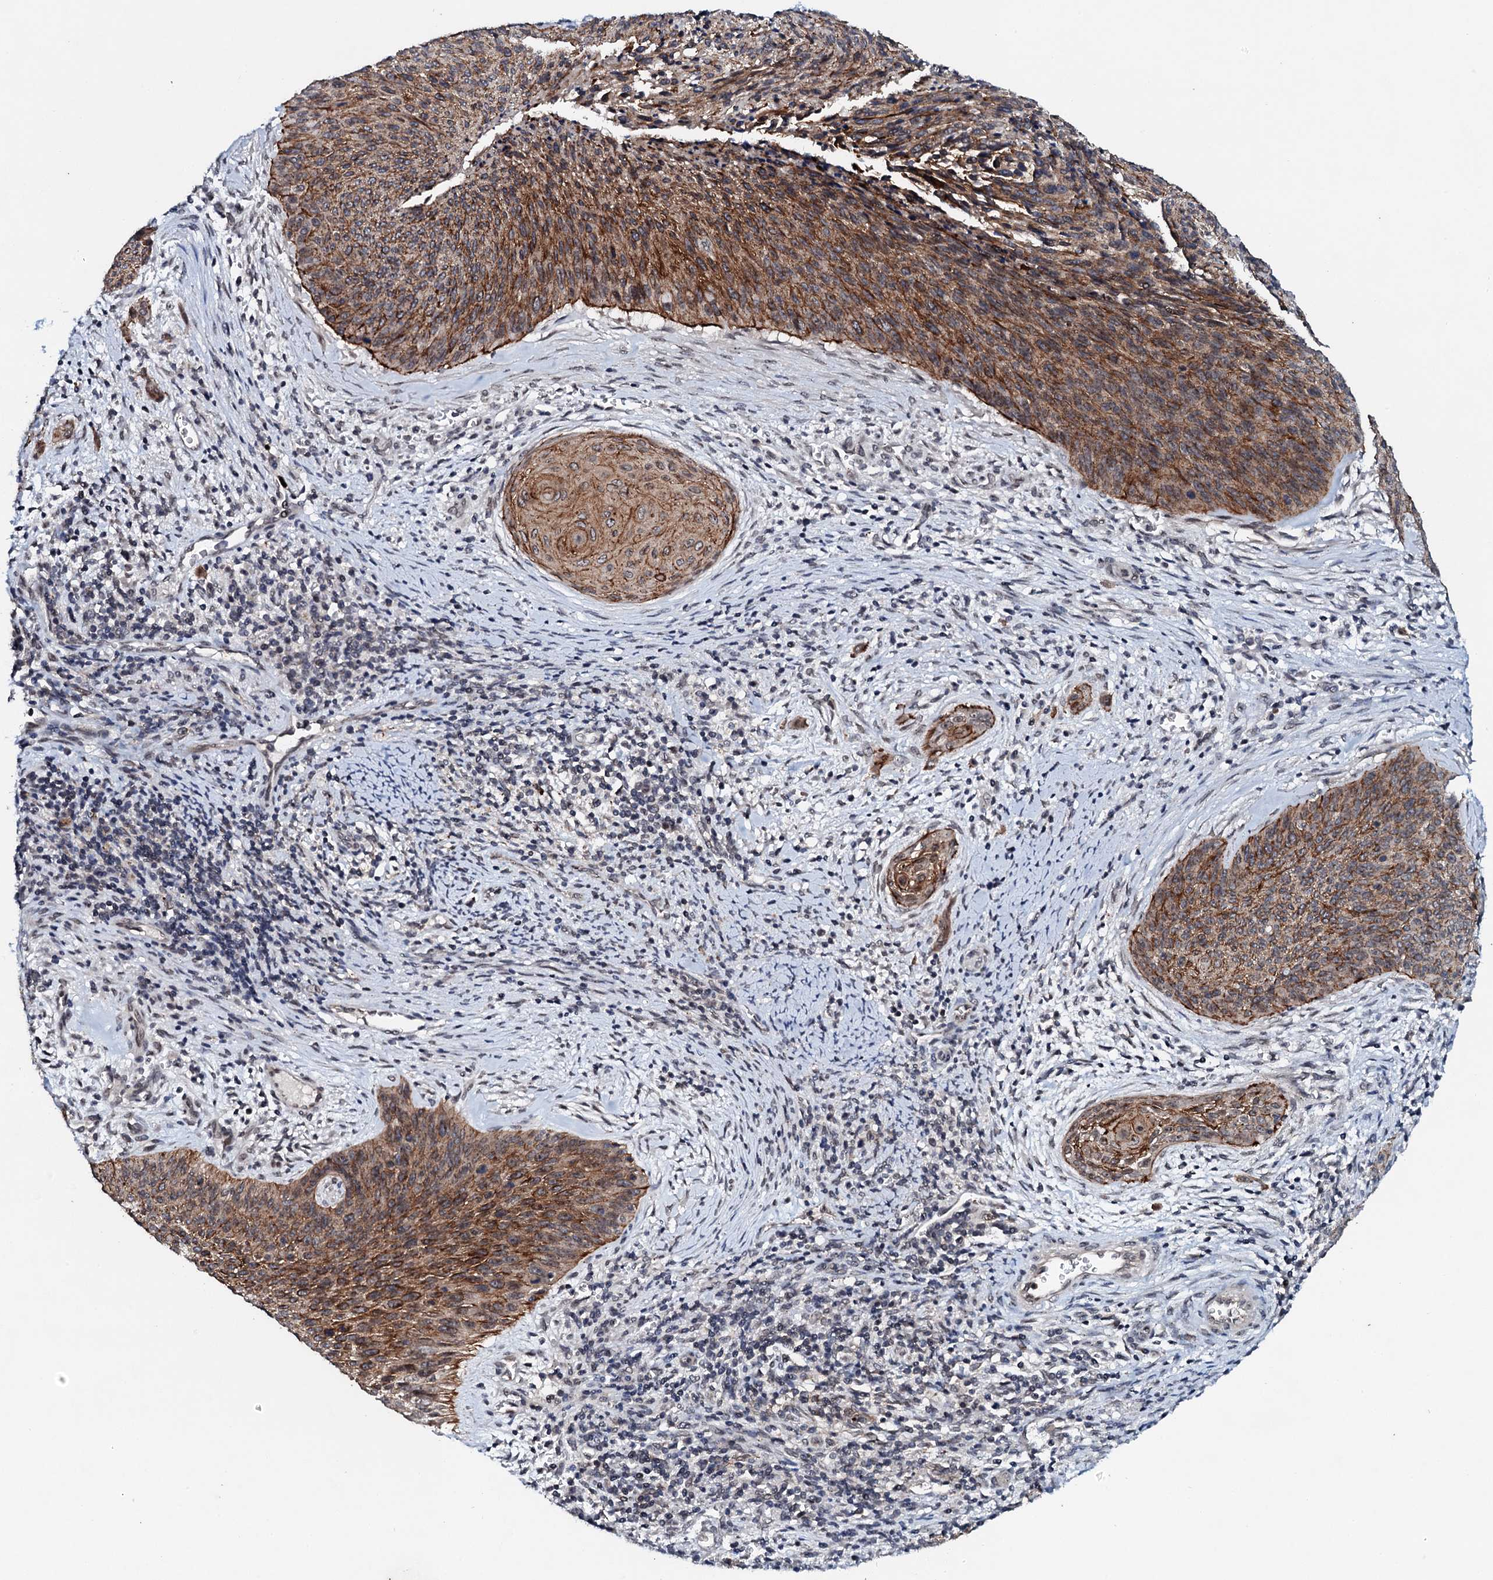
{"staining": {"intensity": "moderate", "quantity": ">75%", "location": "cytoplasmic/membranous"}, "tissue": "cervical cancer", "cell_type": "Tumor cells", "image_type": "cancer", "snomed": [{"axis": "morphology", "description": "Squamous cell carcinoma, NOS"}, {"axis": "topography", "description": "Cervix"}], "caption": "Human cervical squamous cell carcinoma stained for a protein (brown) shows moderate cytoplasmic/membranous positive expression in approximately >75% of tumor cells.", "gene": "SNTA1", "patient": {"sex": "female", "age": 55}}